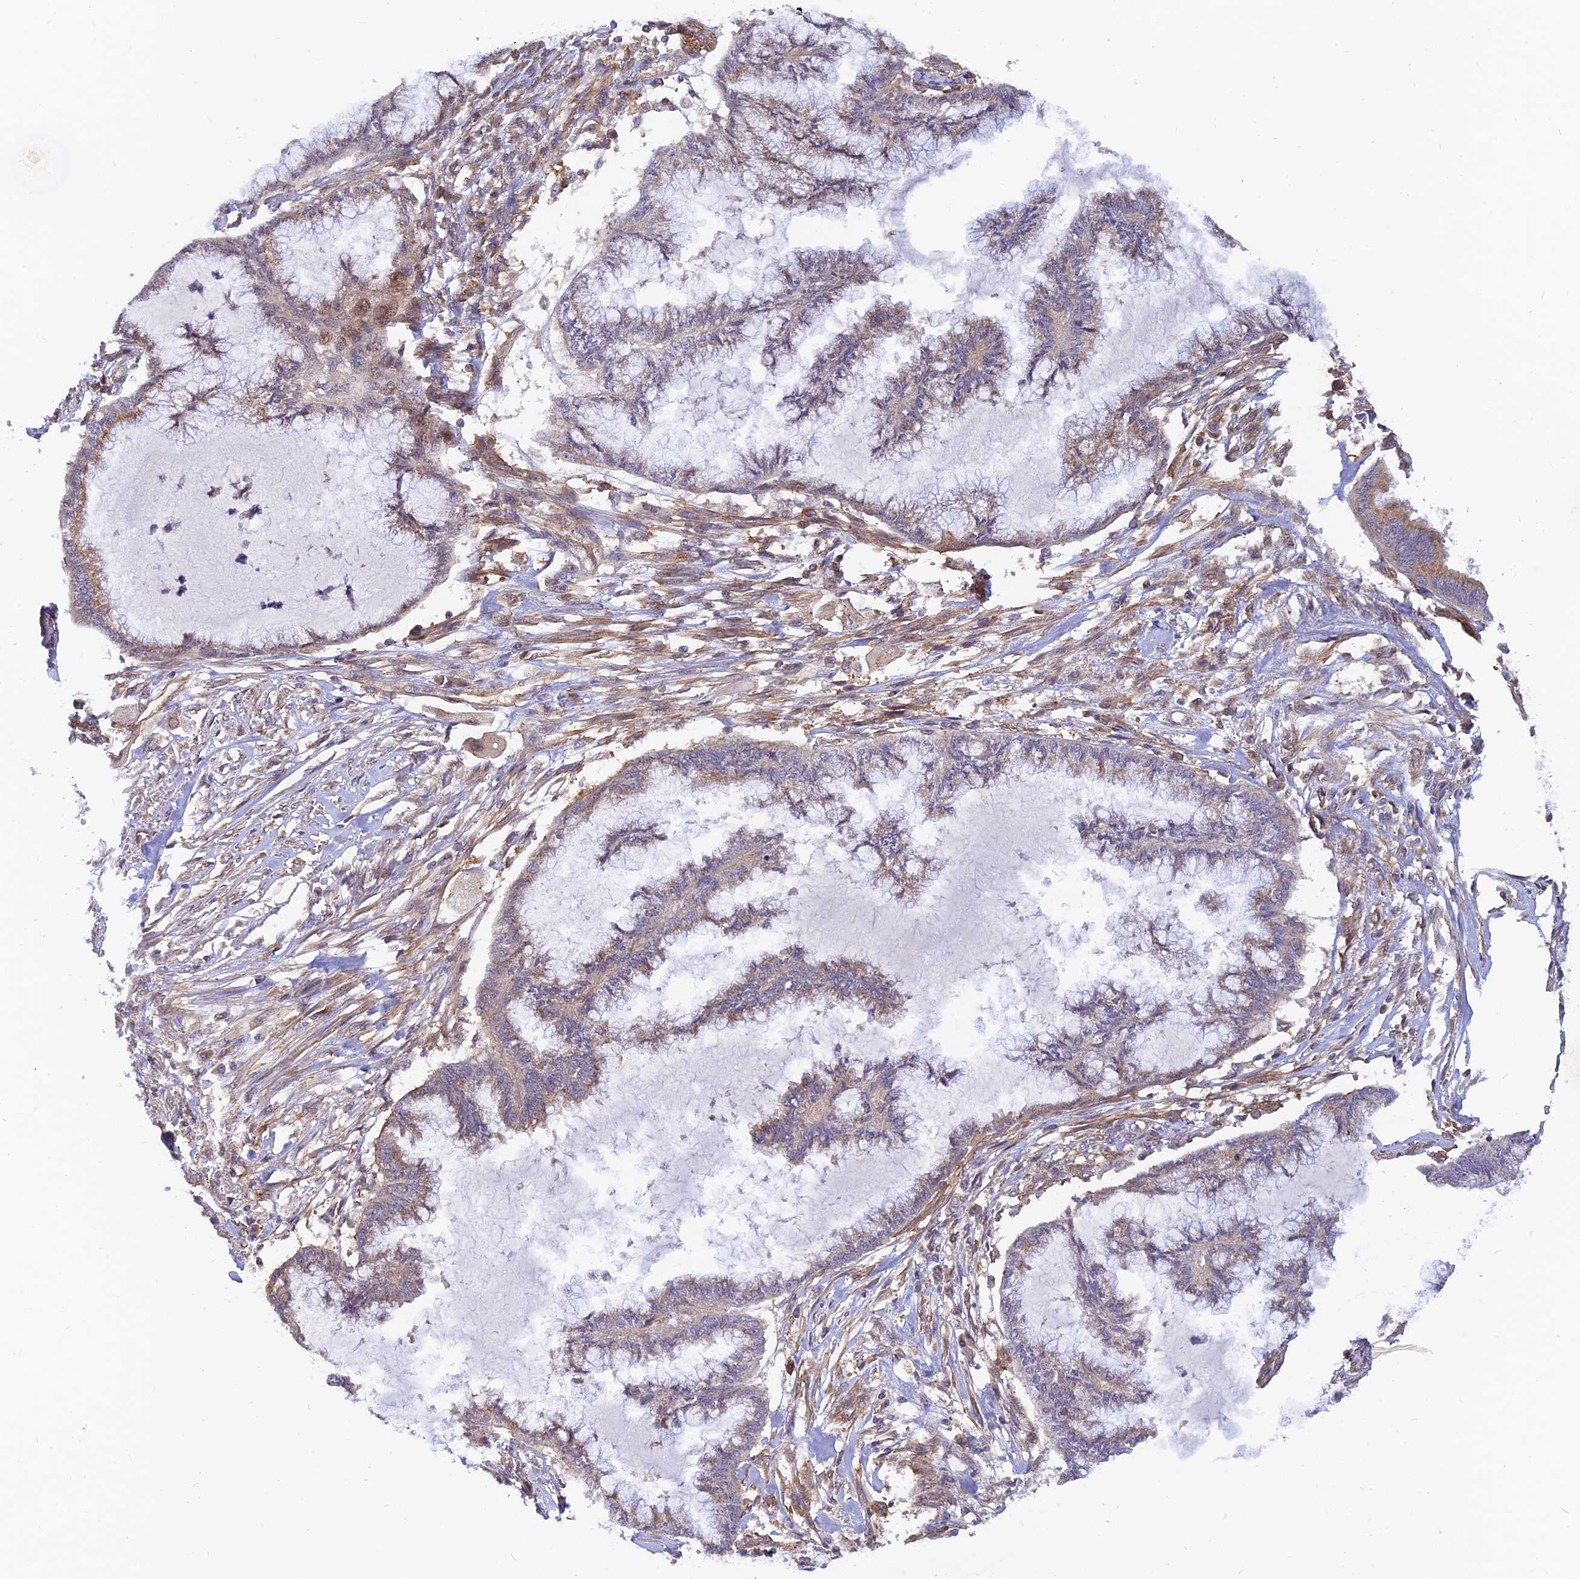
{"staining": {"intensity": "weak", "quantity": "<25%", "location": "cytoplasmic/membranous,nuclear"}, "tissue": "endometrial cancer", "cell_type": "Tumor cells", "image_type": "cancer", "snomed": [{"axis": "morphology", "description": "Adenocarcinoma, NOS"}, {"axis": "topography", "description": "Endometrium"}], "caption": "DAB immunohistochemical staining of endometrial cancer reveals no significant positivity in tumor cells.", "gene": "WDR41", "patient": {"sex": "female", "age": 86}}